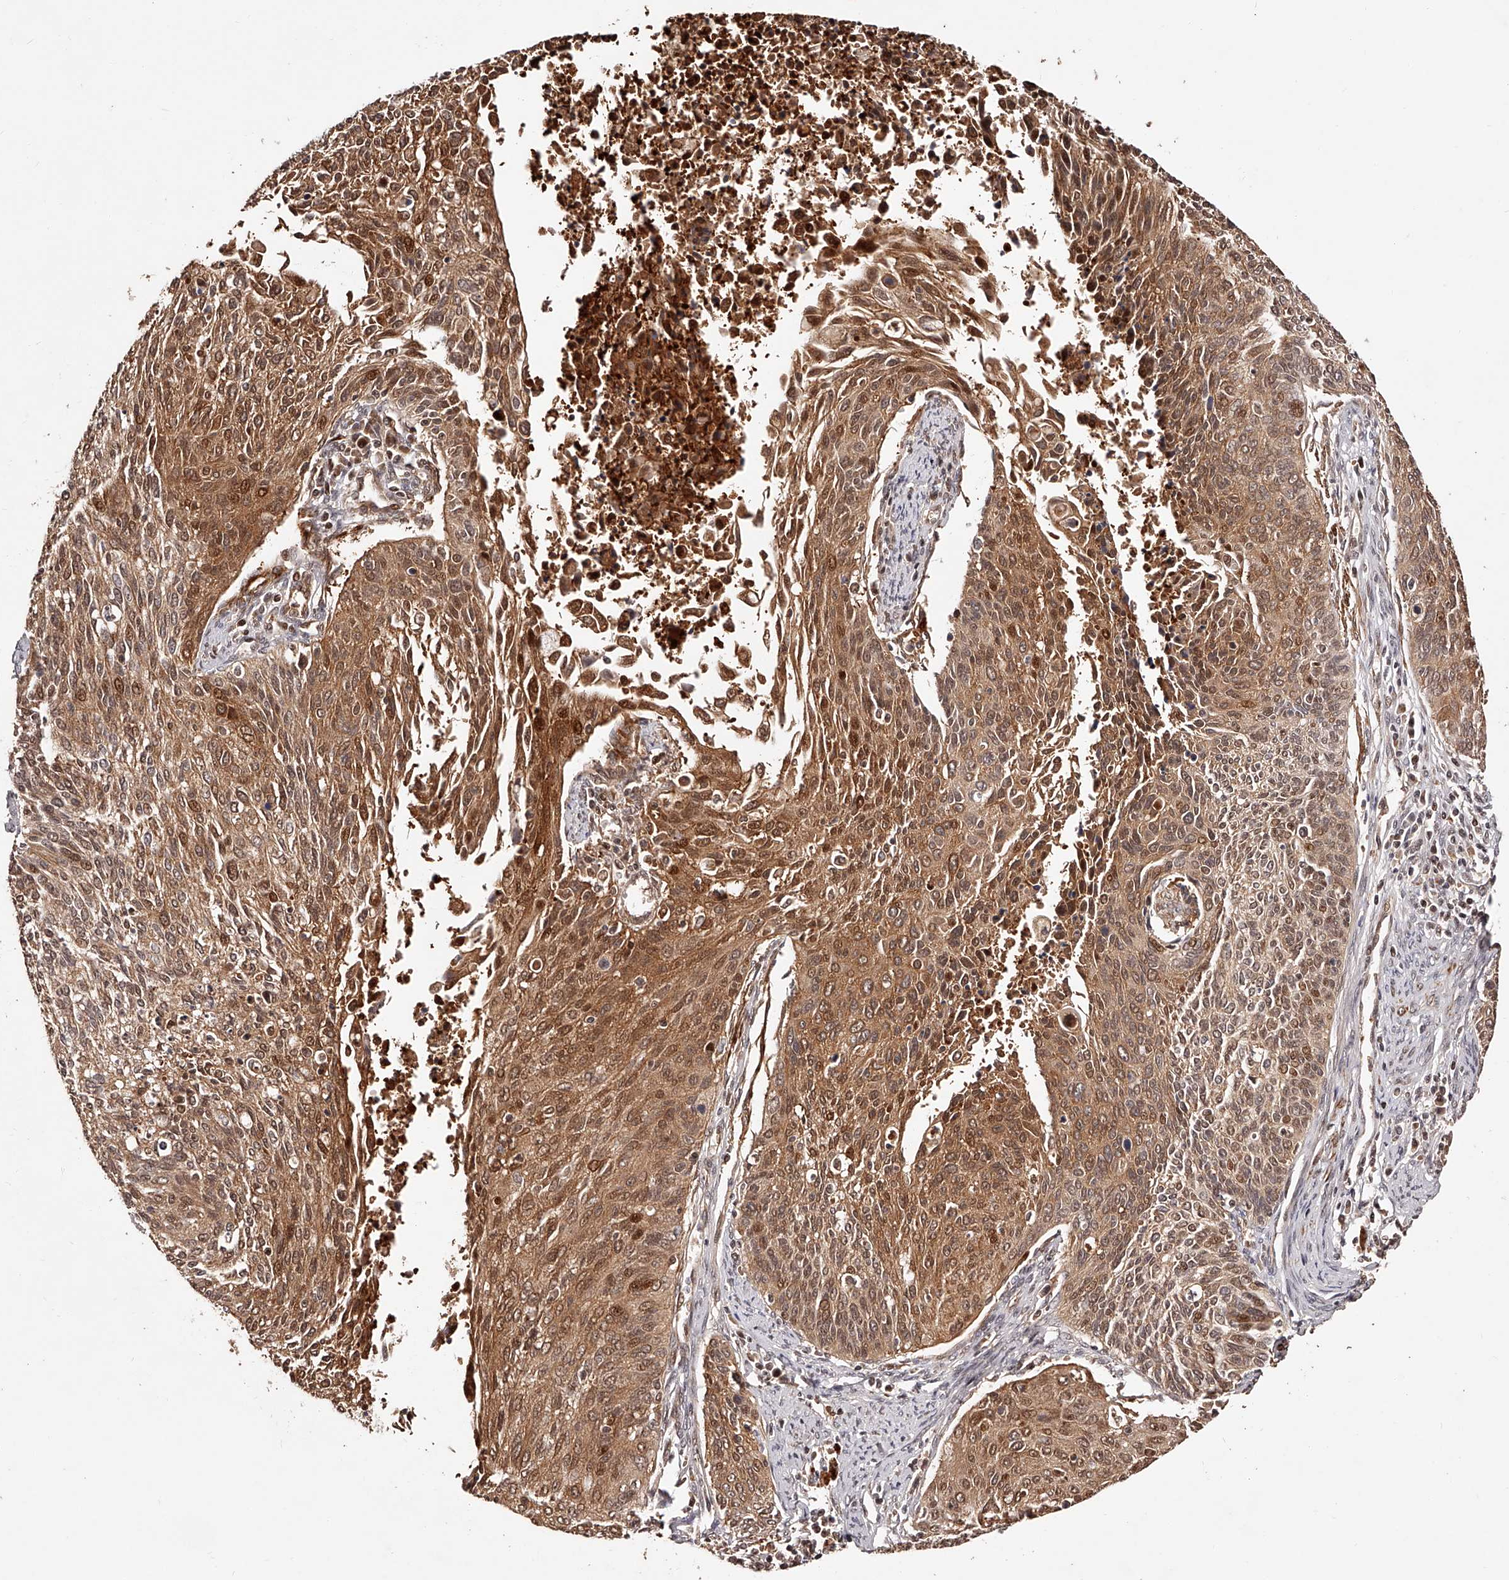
{"staining": {"intensity": "moderate", "quantity": ">75%", "location": "cytoplasmic/membranous,nuclear"}, "tissue": "cervical cancer", "cell_type": "Tumor cells", "image_type": "cancer", "snomed": [{"axis": "morphology", "description": "Squamous cell carcinoma, NOS"}, {"axis": "topography", "description": "Cervix"}], "caption": "Tumor cells exhibit medium levels of moderate cytoplasmic/membranous and nuclear expression in about >75% of cells in human squamous cell carcinoma (cervical).", "gene": "CUL7", "patient": {"sex": "female", "age": 55}}